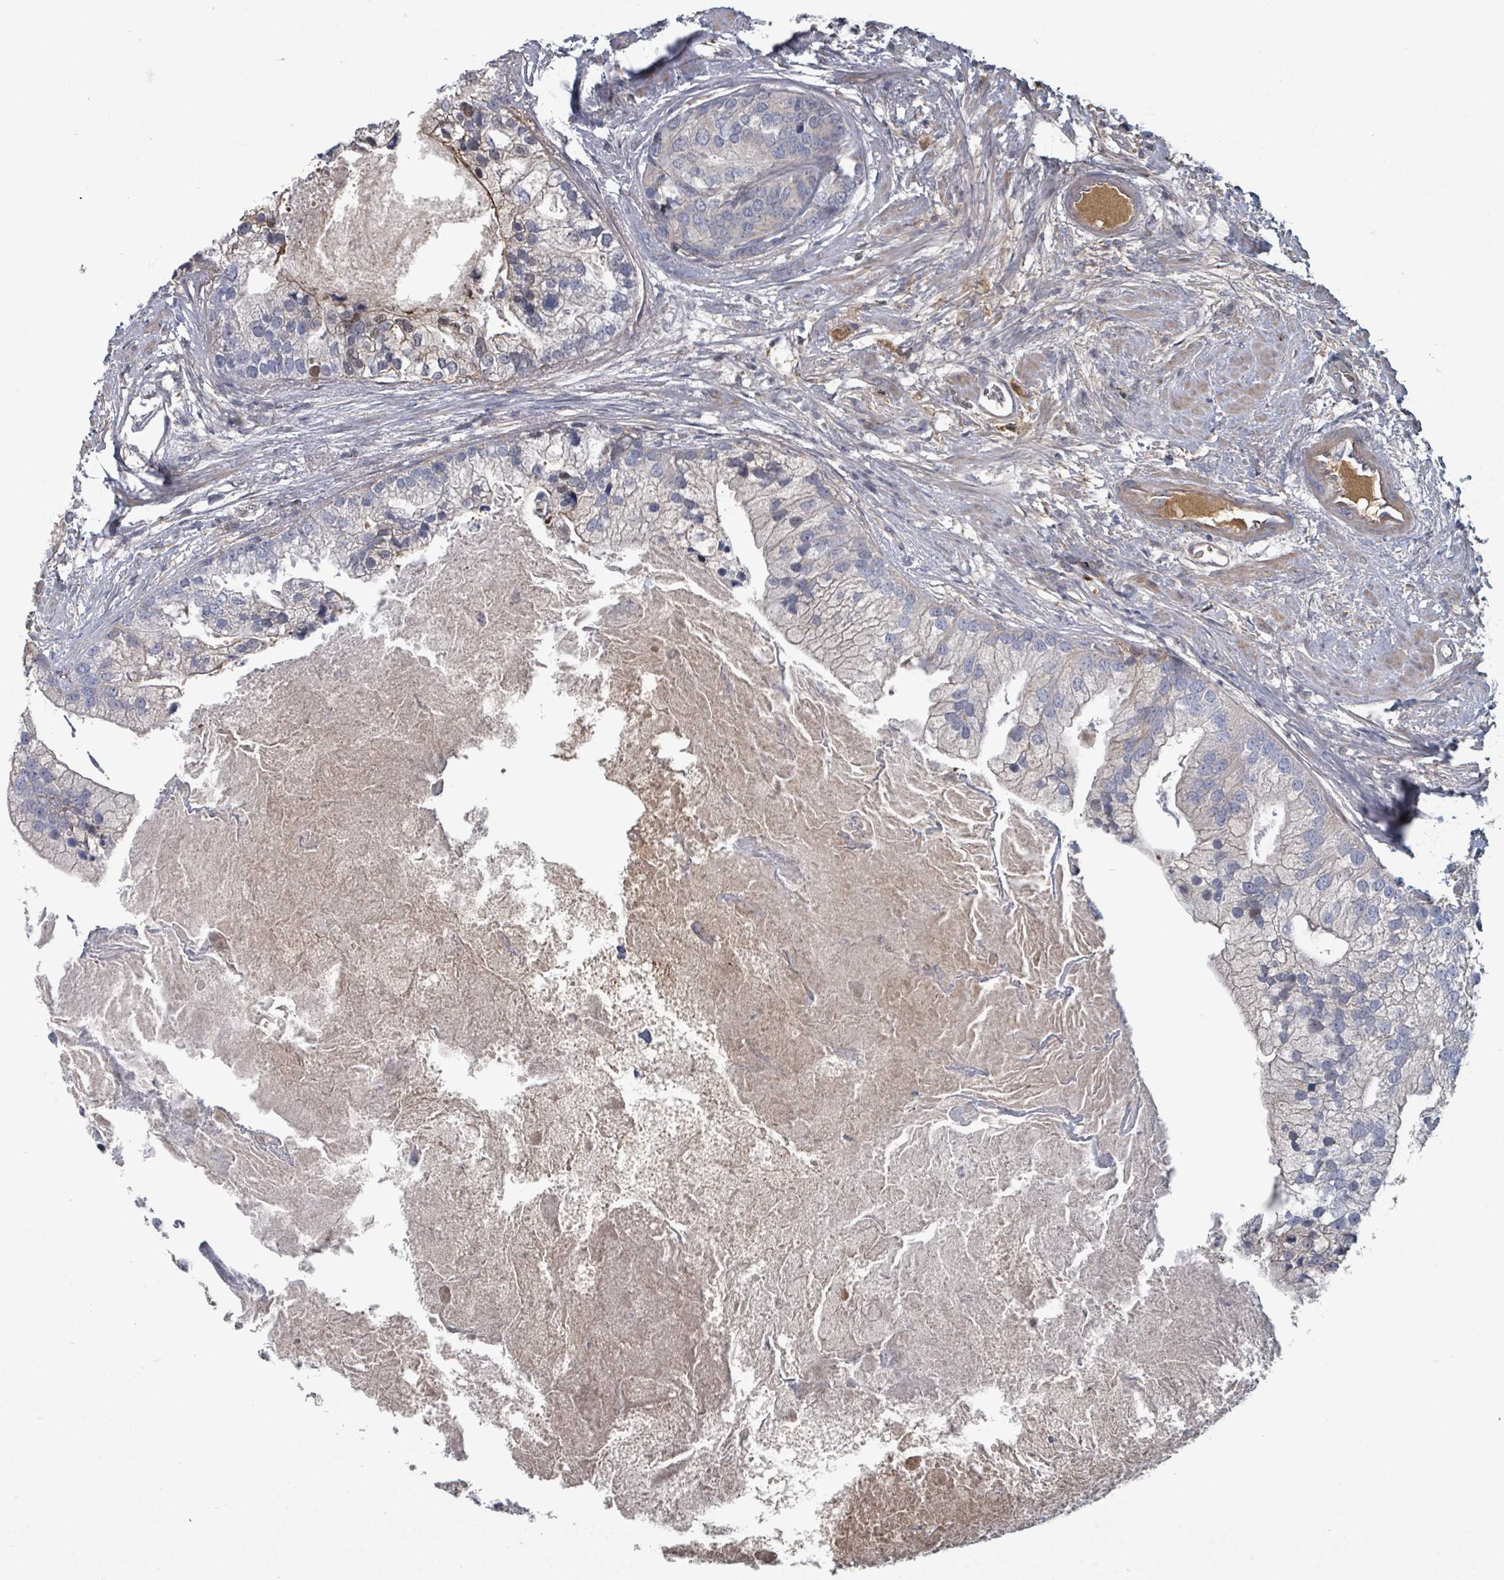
{"staining": {"intensity": "negative", "quantity": "none", "location": "none"}, "tissue": "prostate cancer", "cell_type": "Tumor cells", "image_type": "cancer", "snomed": [{"axis": "morphology", "description": "Adenocarcinoma, High grade"}, {"axis": "topography", "description": "Prostate"}], "caption": "There is no significant staining in tumor cells of prostate cancer. The staining is performed using DAB brown chromogen with nuclei counter-stained in using hematoxylin.", "gene": "GABBR1", "patient": {"sex": "male", "age": 62}}